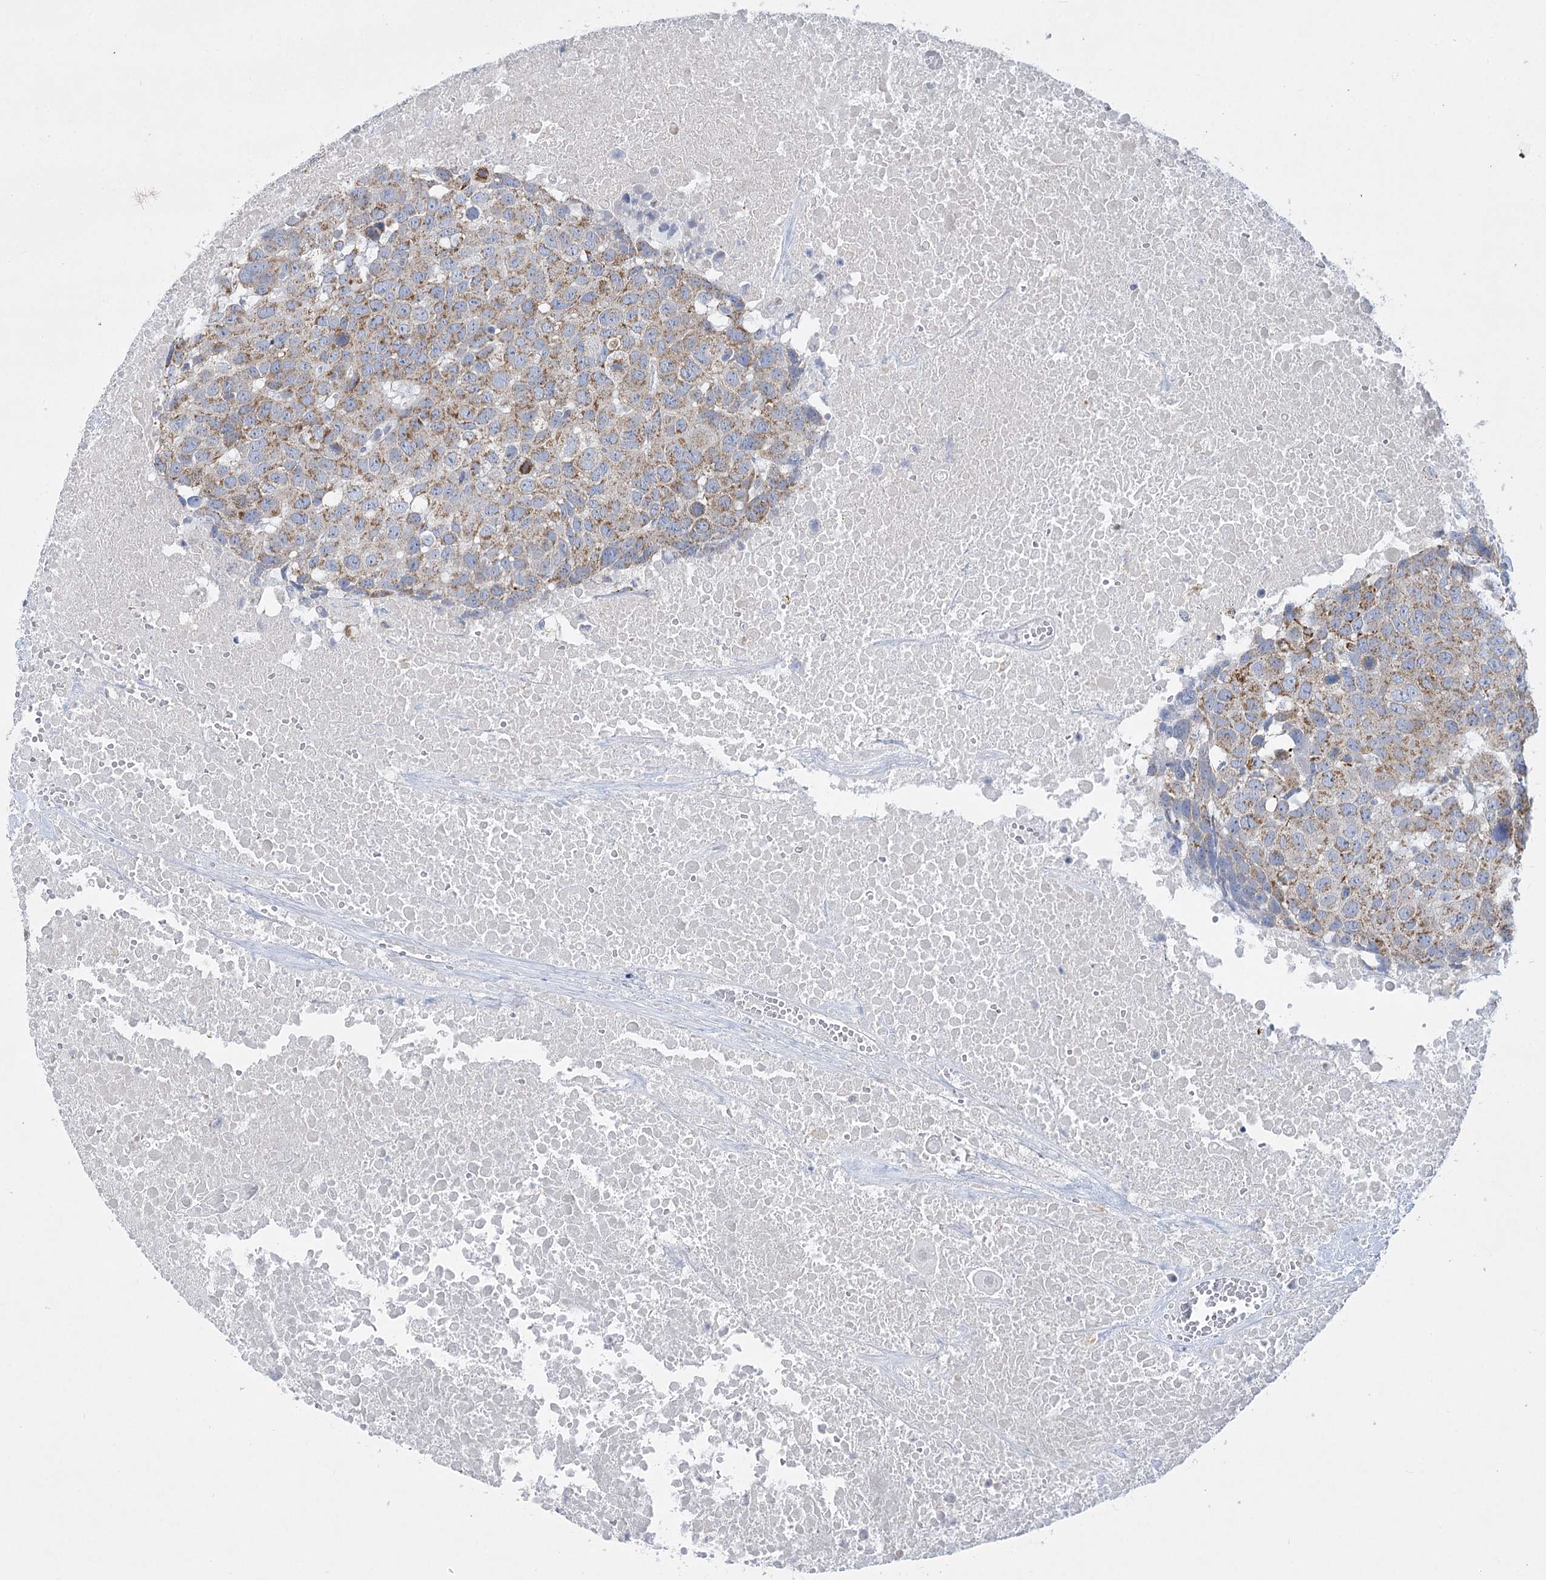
{"staining": {"intensity": "moderate", "quantity": ">75%", "location": "cytoplasmic/membranous"}, "tissue": "head and neck cancer", "cell_type": "Tumor cells", "image_type": "cancer", "snomed": [{"axis": "morphology", "description": "Squamous cell carcinoma, NOS"}, {"axis": "topography", "description": "Head-Neck"}], "caption": "This photomicrograph exhibits immunohistochemistry staining of head and neck cancer (squamous cell carcinoma), with medium moderate cytoplasmic/membranous staining in approximately >75% of tumor cells.", "gene": "DHTKD1", "patient": {"sex": "male", "age": 66}}